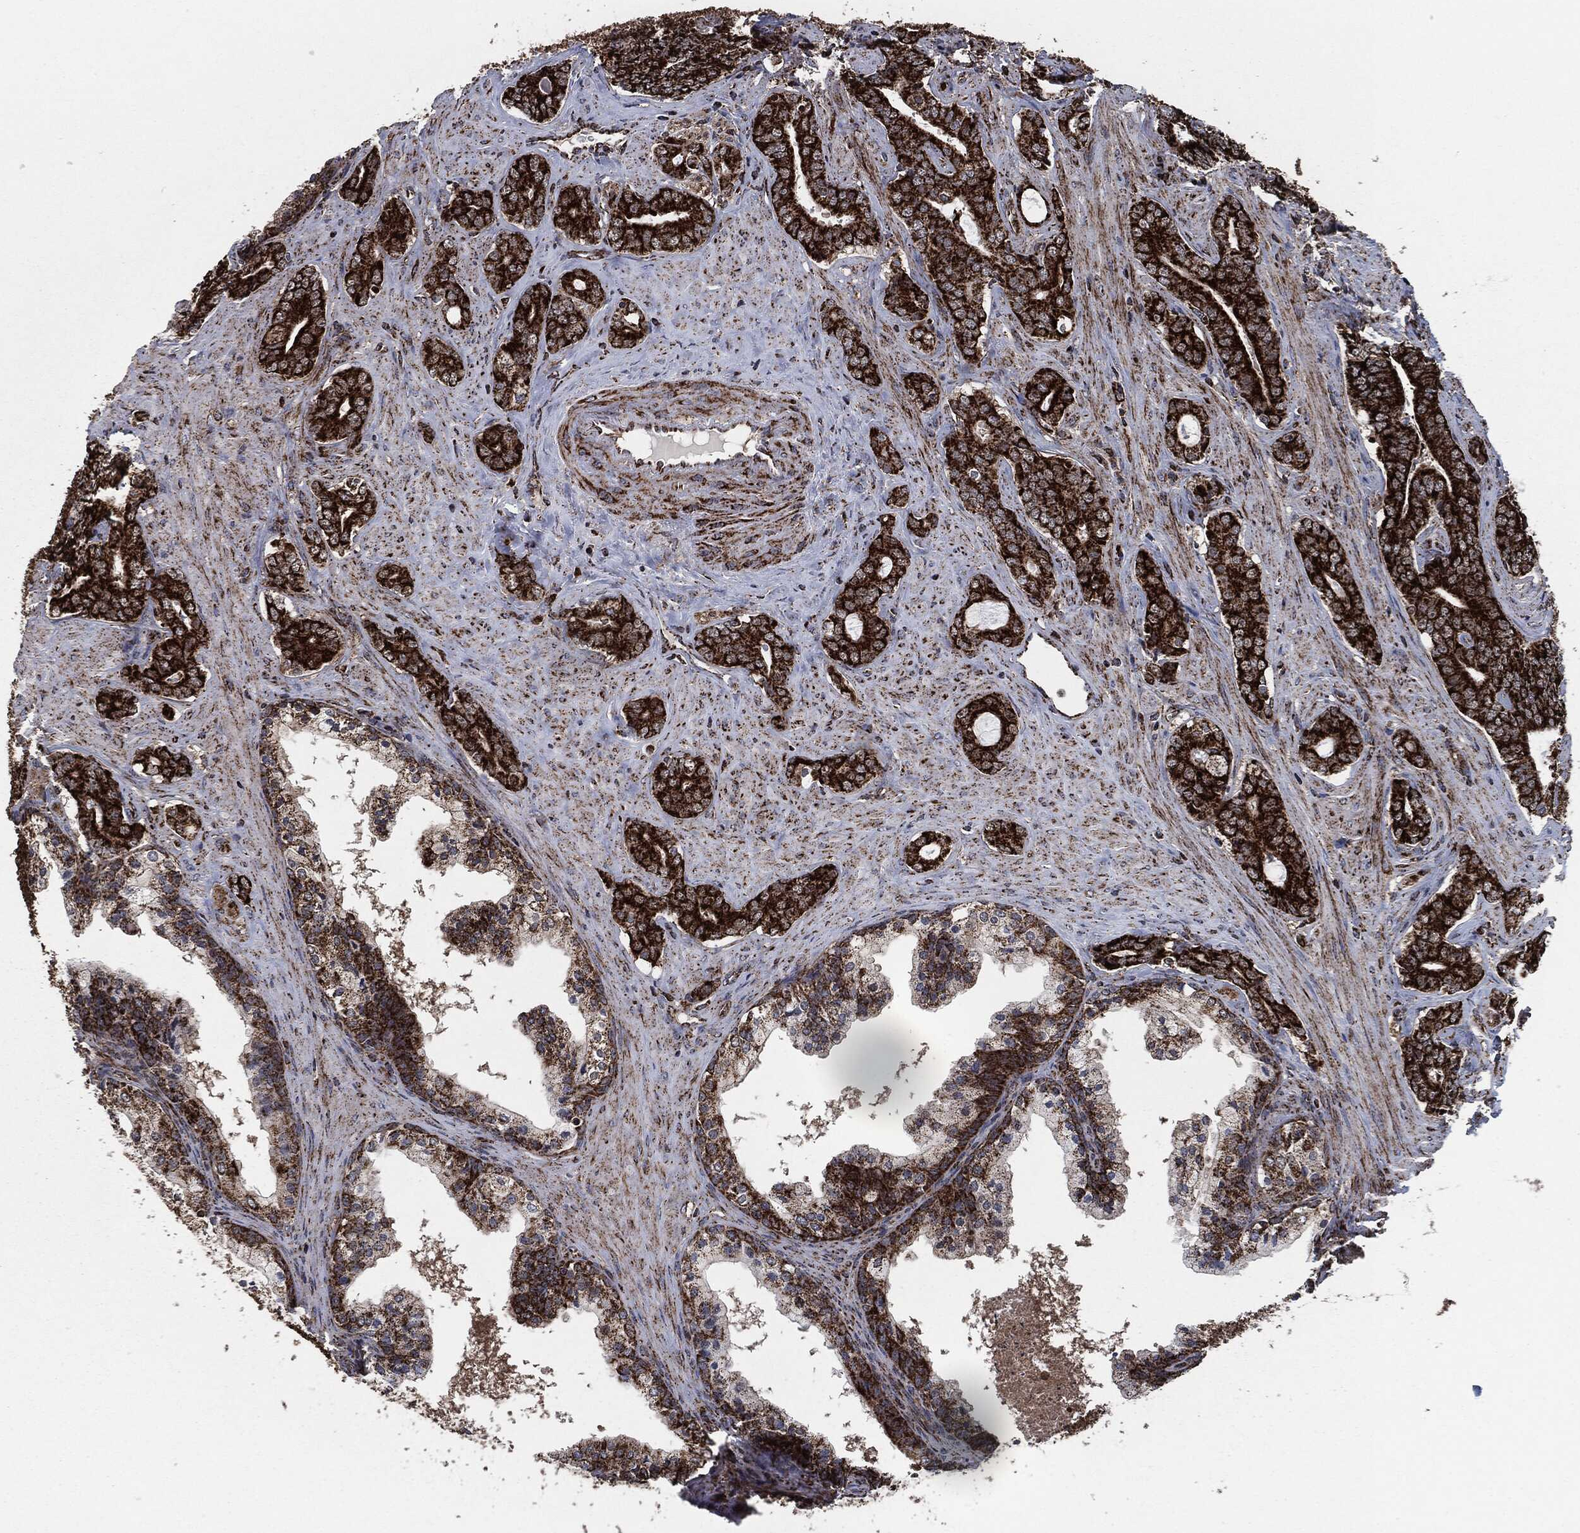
{"staining": {"intensity": "strong", "quantity": ">75%", "location": "cytoplasmic/membranous"}, "tissue": "prostate cancer", "cell_type": "Tumor cells", "image_type": "cancer", "snomed": [{"axis": "morphology", "description": "Adenocarcinoma, NOS"}, {"axis": "topography", "description": "Prostate"}], "caption": "A photomicrograph of prostate adenocarcinoma stained for a protein shows strong cytoplasmic/membranous brown staining in tumor cells.", "gene": "FH", "patient": {"sex": "male", "age": 55}}